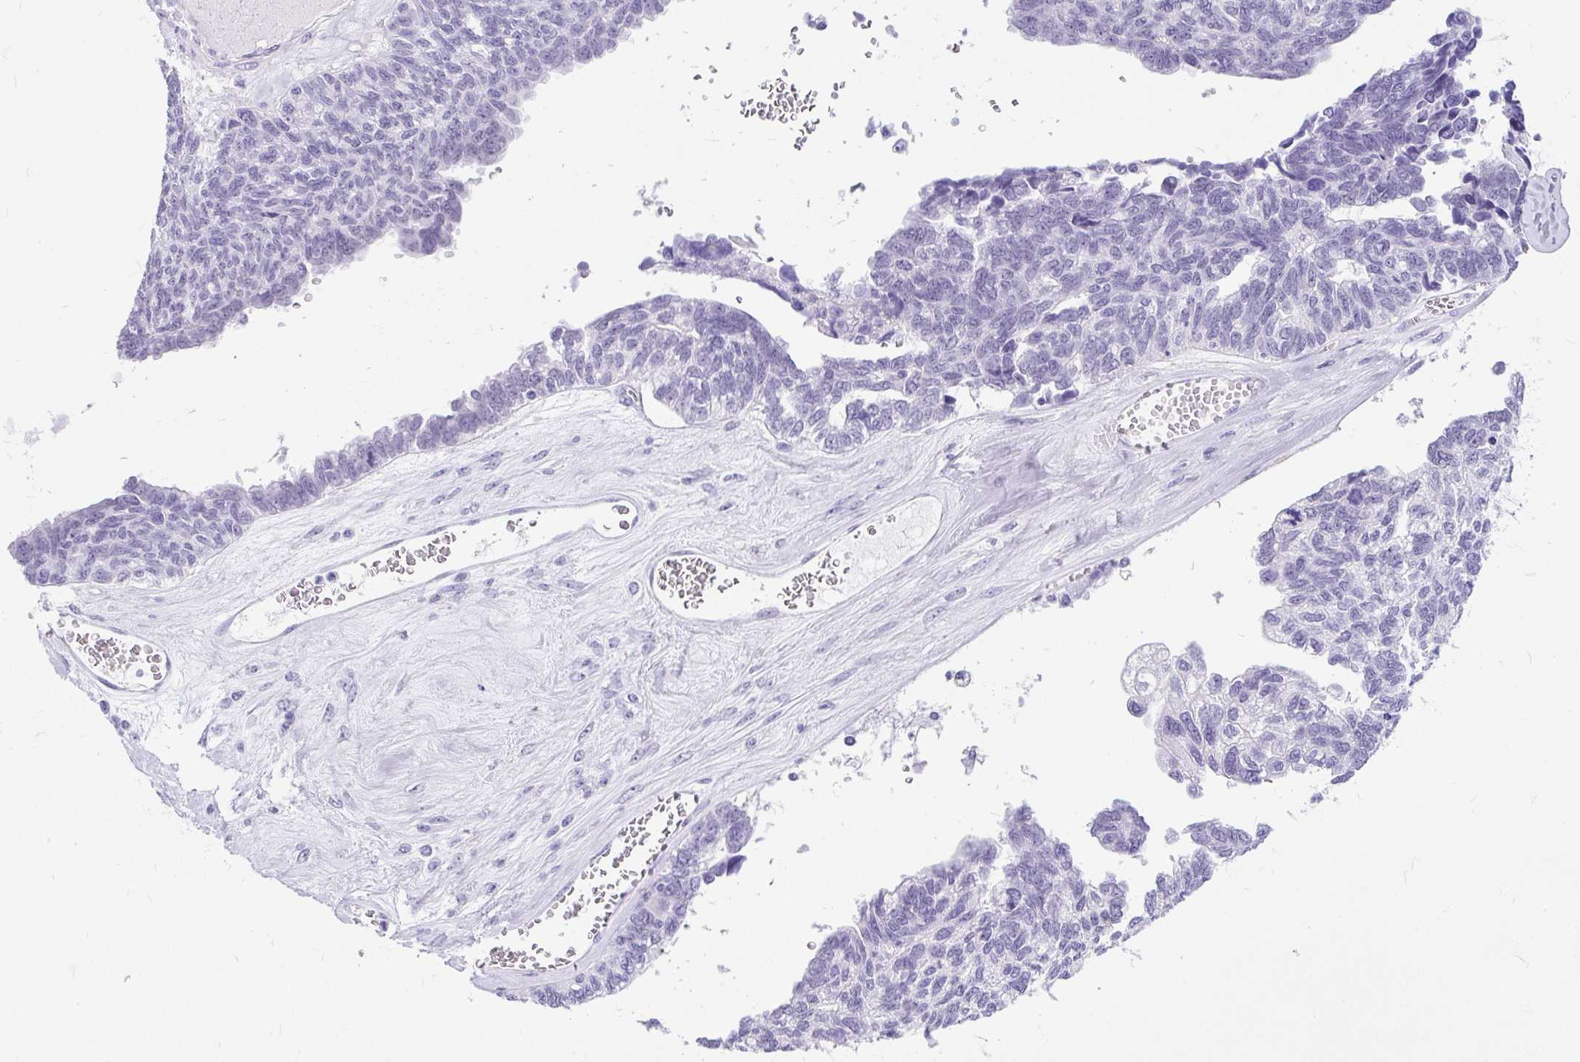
{"staining": {"intensity": "negative", "quantity": "none", "location": "none"}, "tissue": "ovarian cancer", "cell_type": "Tumor cells", "image_type": "cancer", "snomed": [{"axis": "morphology", "description": "Cystadenocarcinoma, serous, NOS"}, {"axis": "topography", "description": "Ovary"}], "caption": "Photomicrograph shows no significant protein positivity in tumor cells of serous cystadenocarcinoma (ovarian).", "gene": "SCGB1A1", "patient": {"sex": "female", "age": 79}}